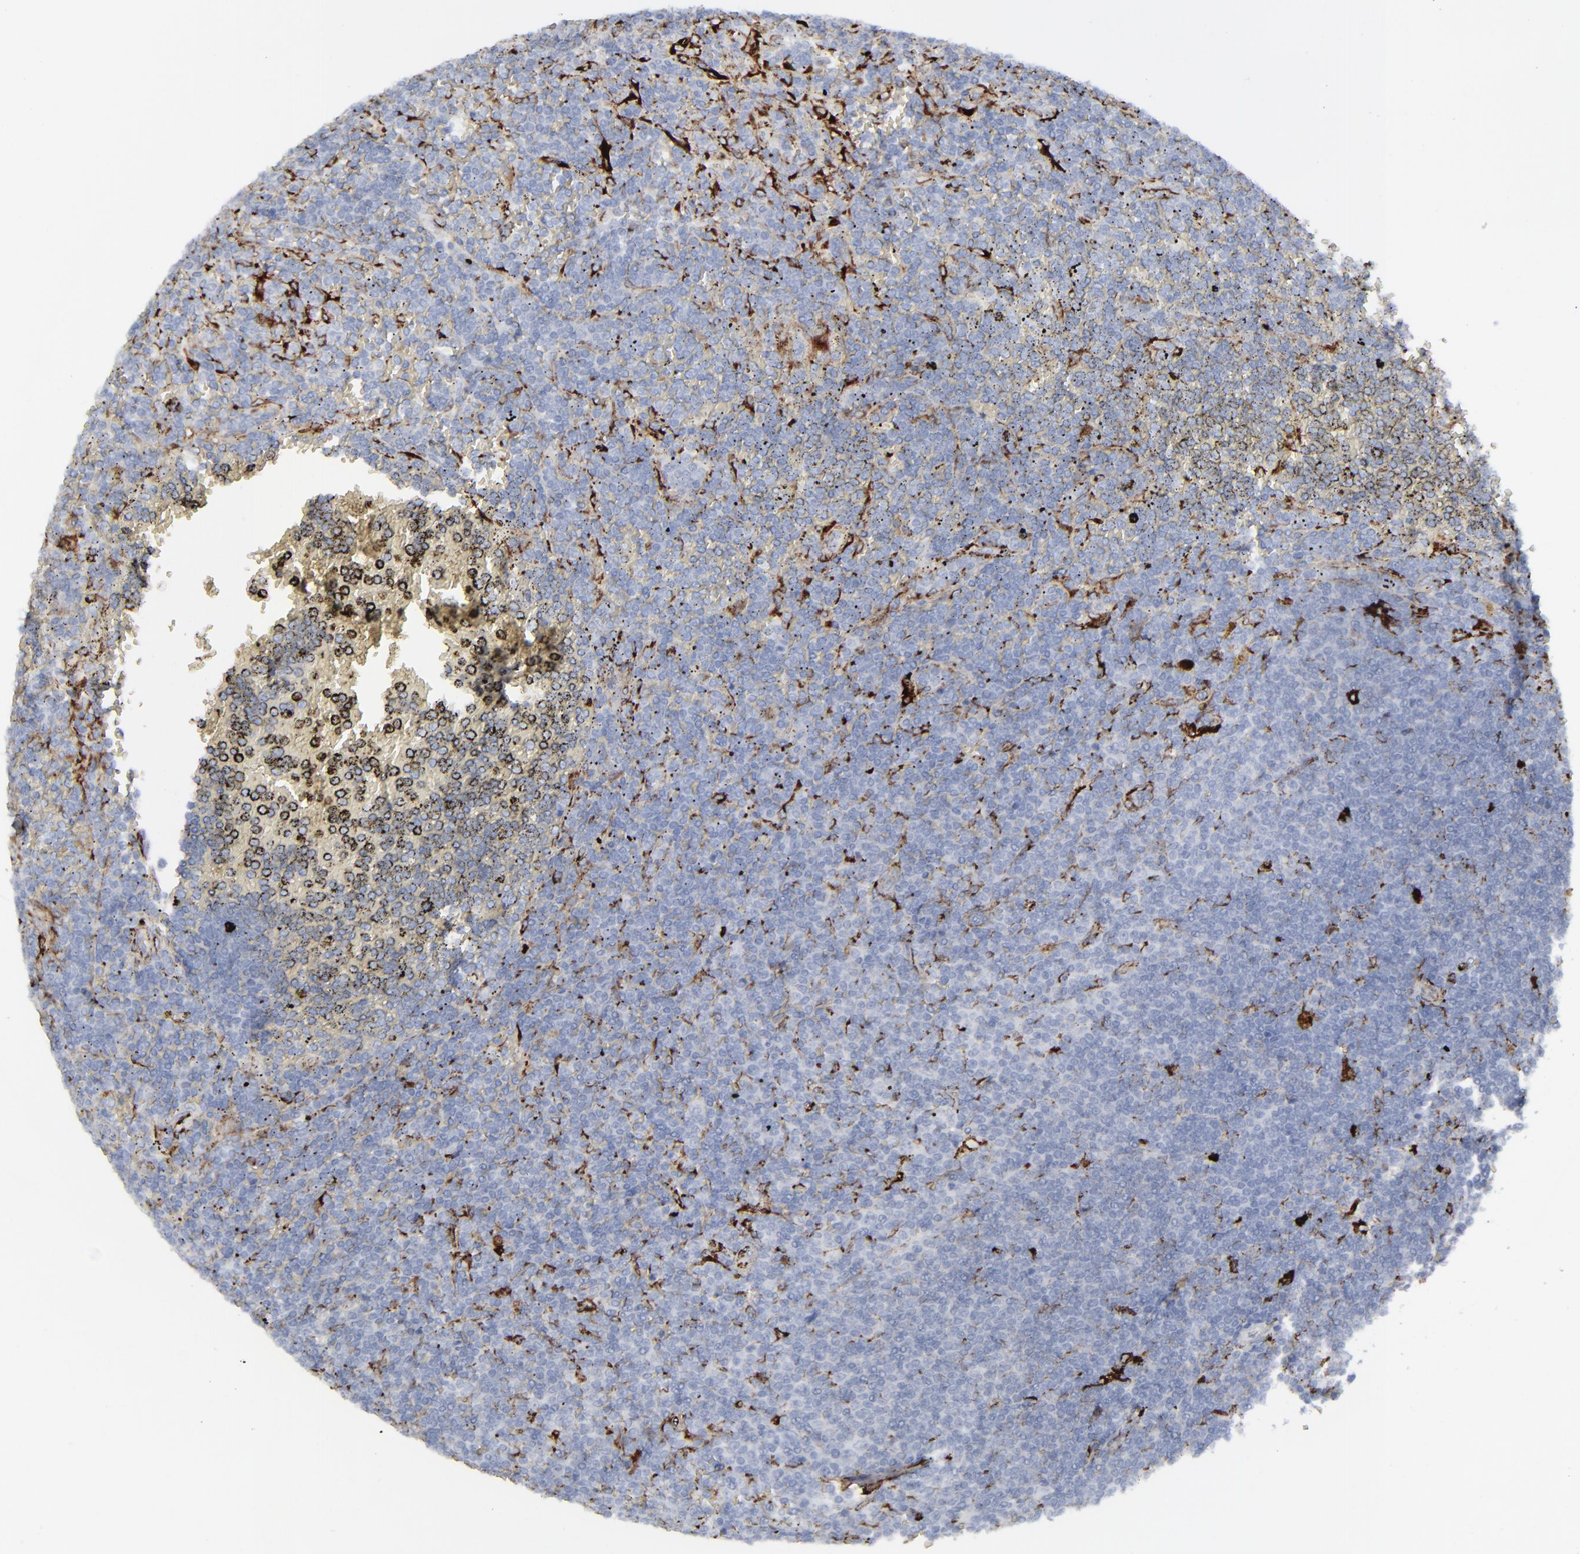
{"staining": {"intensity": "negative", "quantity": "none", "location": "none"}, "tissue": "lymphoma", "cell_type": "Tumor cells", "image_type": "cancer", "snomed": [{"axis": "morphology", "description": "Malignant lymphoma, non-Hodgkin's type, Low grade"}, {"axis": "topography", "description": "Spleen"}], "caption": "Tumor cells are negative for protein expression in human malignant lymphoma, non-Hodgkin's type (low-grade). Nuclei are stained in blue.", "gene": "SPARC", "patient": {"sex": "male", "age": 80}}